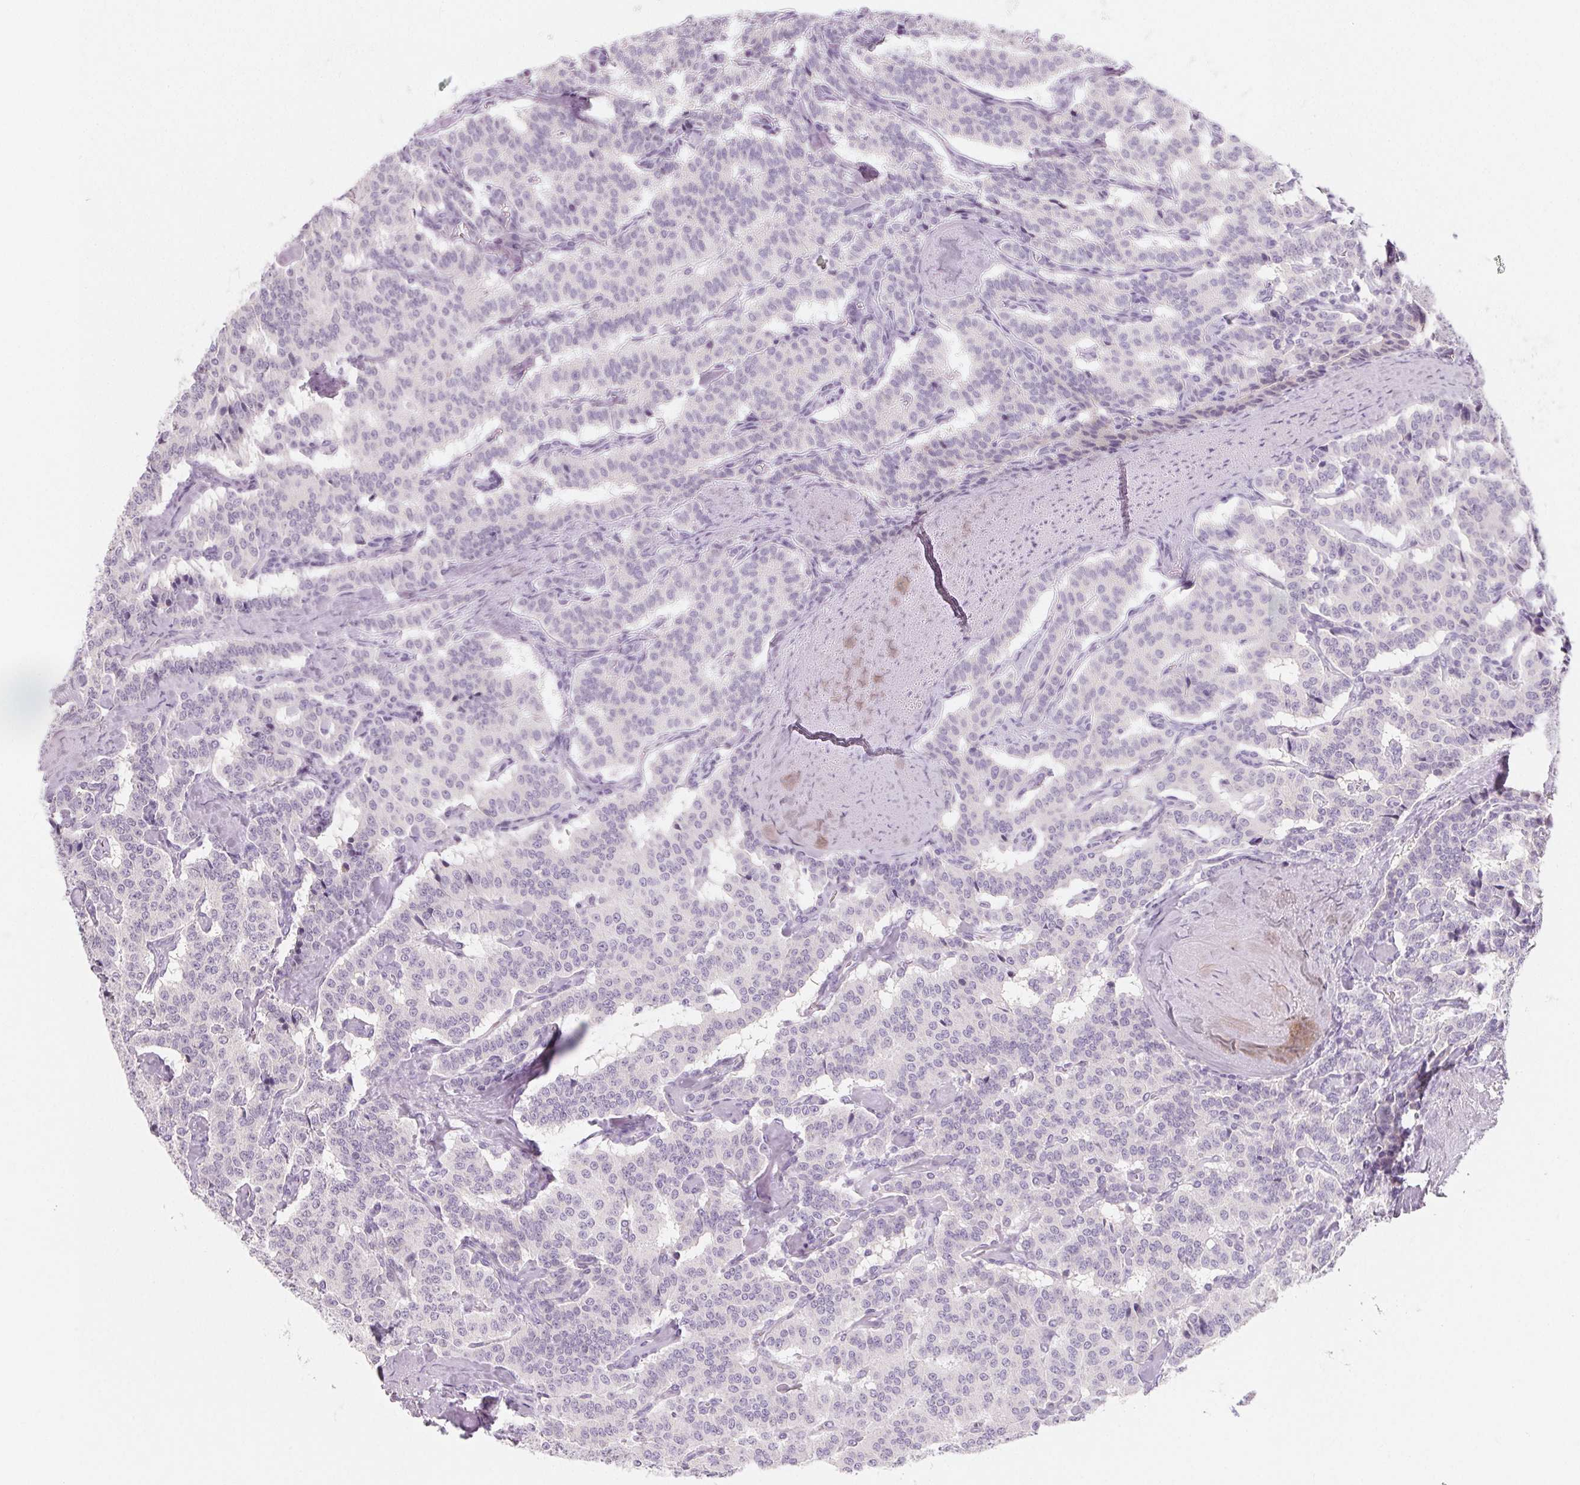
{"staining": {"intensity": "negative", "quantity": "none", "location": "none"}, "tissue": "carcinoid", "cell_type": "Tumor cells", "image_type": "cancer", "snomed": [{"axis": "morphology", "description": "Carcinoid, malignant, NOS"}, {"axis": "topography", "description": "Lung"}], "caption": "IHC photomicrograph of neoplastic tissue: carcinoid stained with DAB shows no significant protein expression in tumor cells. Brightfield microscopy of immunohistochemistry stained with DAB (brown) and hematoxylin (blue), captured at high magnification.", "gene": "SH3GL2", "patient": {"sex": "female", "age": 46}}